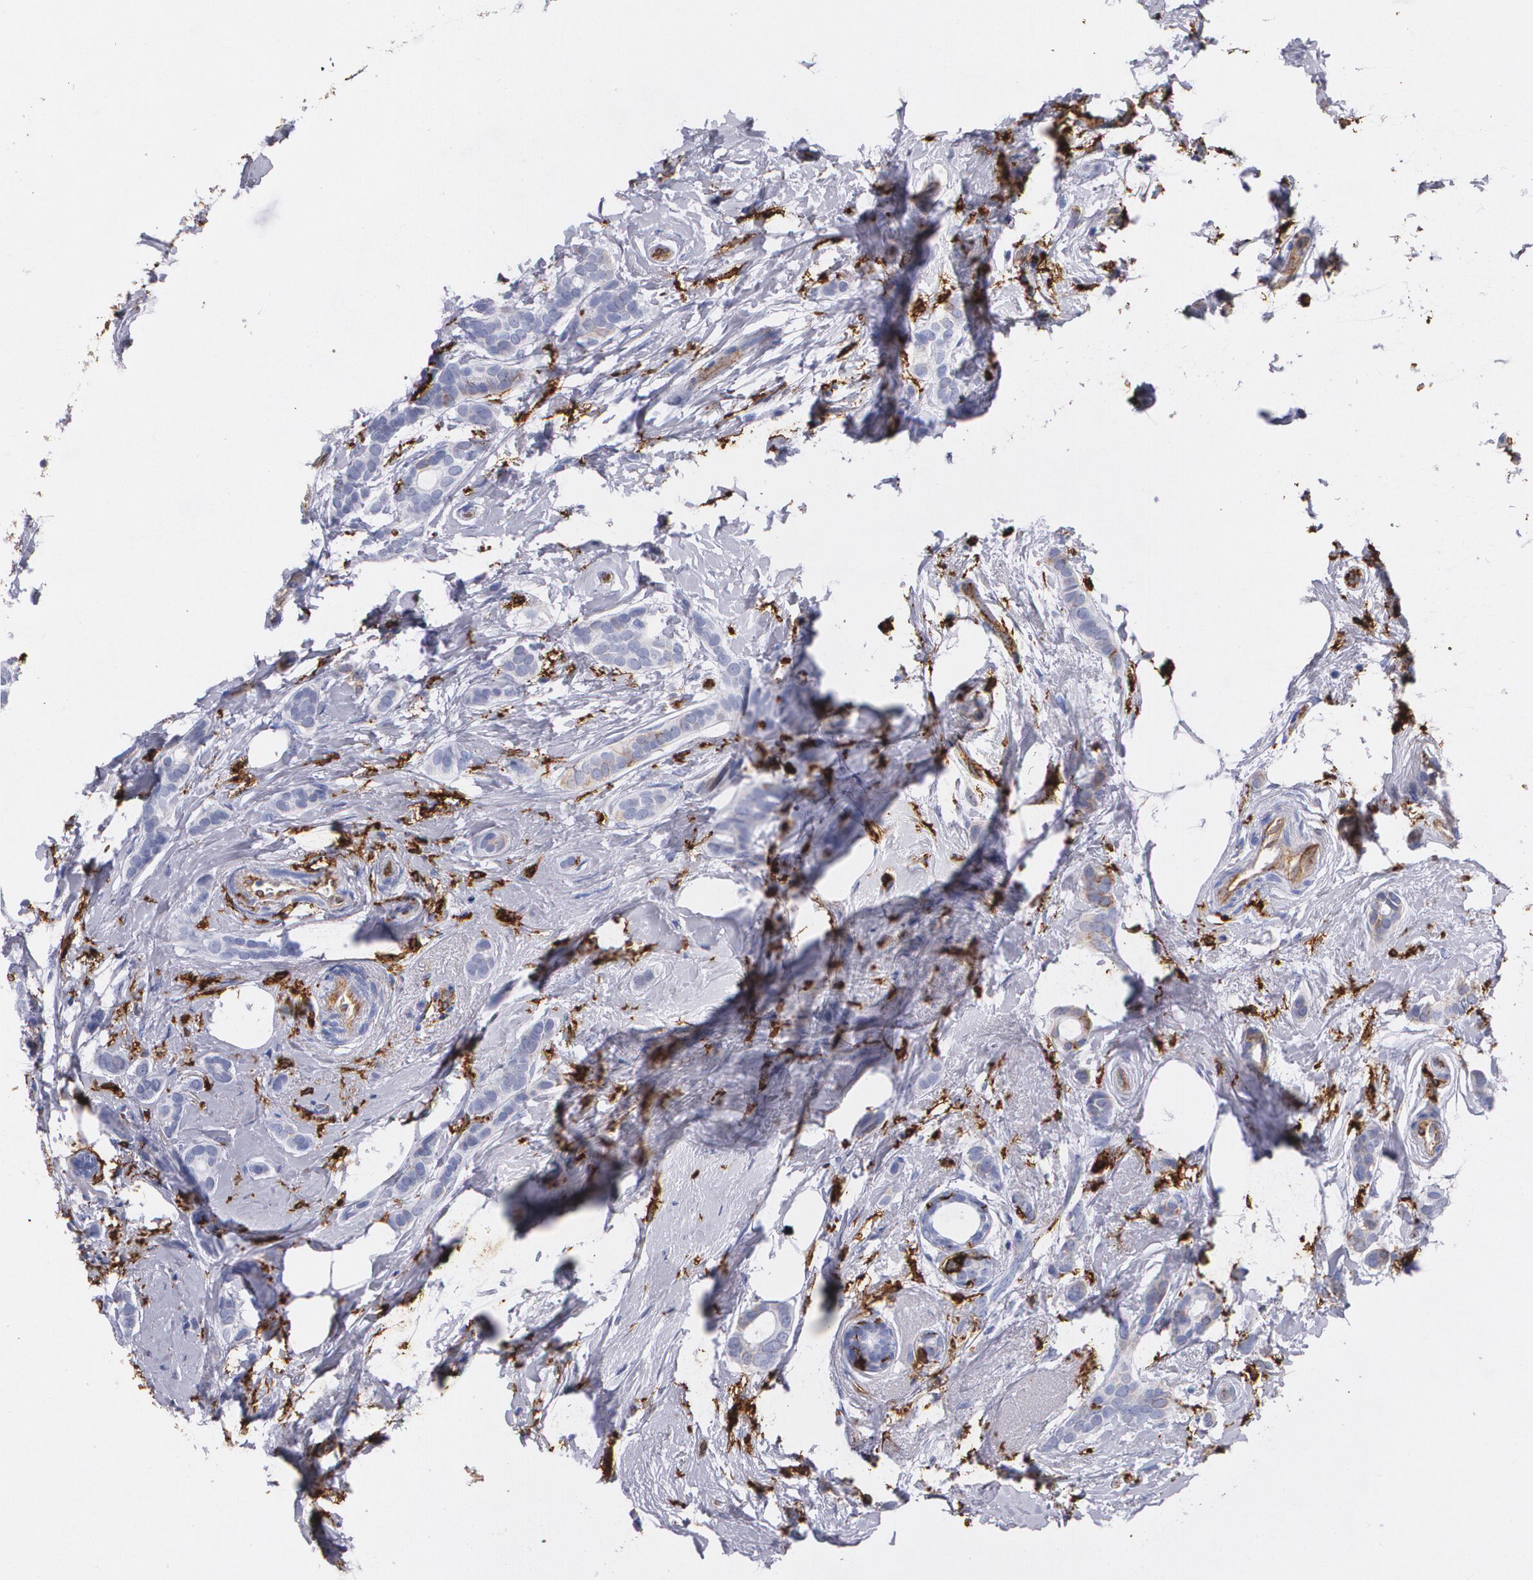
{"staining": {"intensity": "weak", "quantity": "25%-75%", "location": "cytoplasmic/membranous"}, "tissue": "breast cancer", "cell_type": "Tumor cells", "image_type": "cancer", "snomed": [{"axis": "morphology", "description": "Duct carcinoma"}, {"axis": "topography", "description": "Breast"}], "caption": "Immunohistochemistry (DAB (3,3'-diaminobenzidine)) staining of human breast cancer reveals weak cytoplasmic/membranous protein staining in approximately 25%-75% of tumor cells.", "gene": "HLA-DRA", "patient": {"sex": "female", "age": 54}}